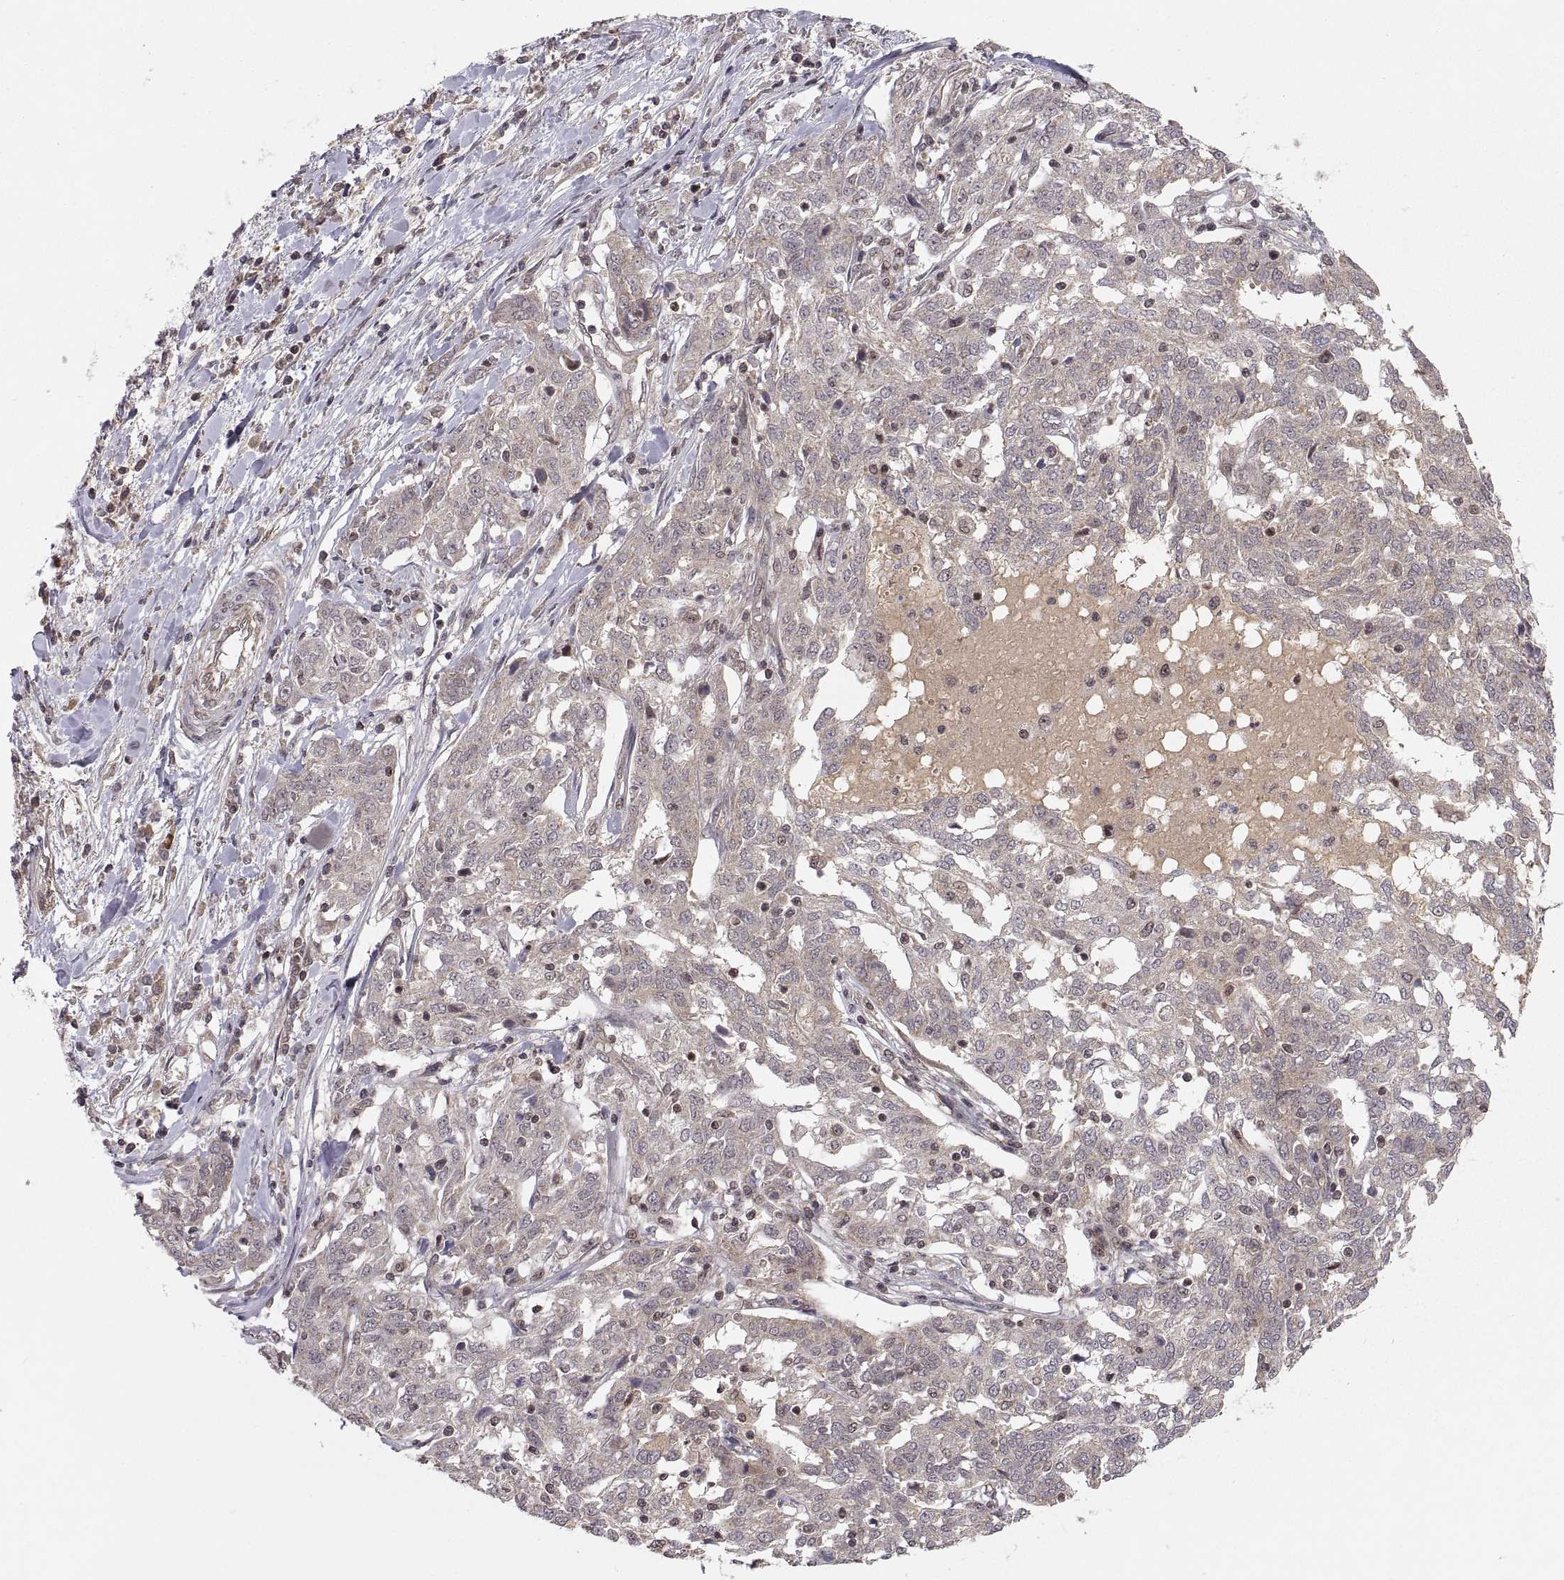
{"staining": {"intensity": "weak", "quantity": "<25%", "location": "cytoplasmic/membranous"}, "tissue": "ovarian cancer", "cell_type": "Tumor cells", "image_type": "cancer", "snomed": [{"axis": "morphology", "description": "Cystadenocarcinoma, serous, NOS"}, {"axis": "topography", "description": "Ovary"}], "caption": "Immunohistochemistry (IHC) image of human ovarian cancer (serous cystadenocarcinoma) stained for a protein (brown), which shows no staining in tumor cells.", "gene": "ABL2", "patient": {"sex": "female", "age": 67}}